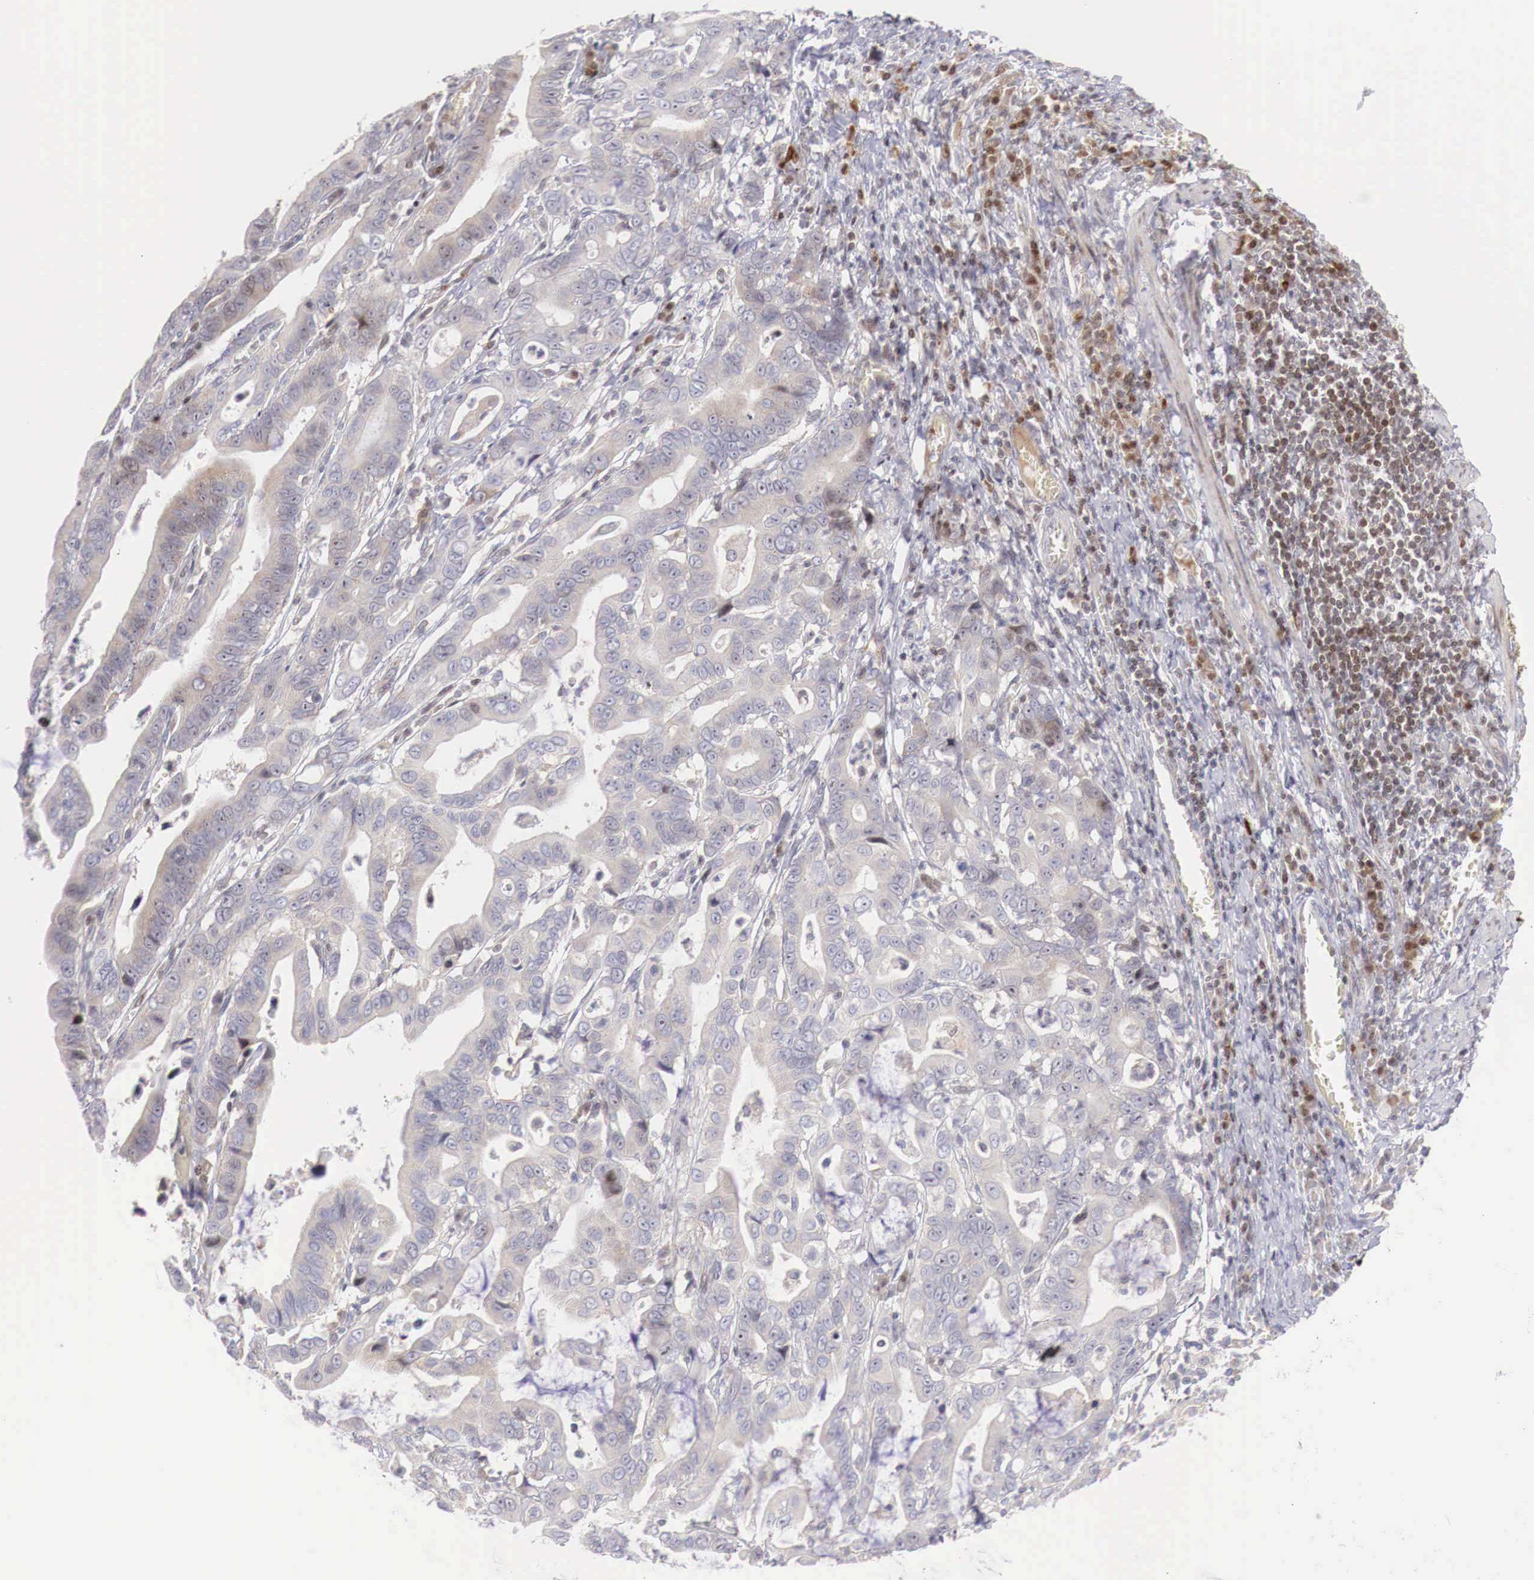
{"staining": {"intensity": "weak", "quantity": "<25%", "location": "cytoplasmic/membranous"}, "tissue": "stomach cancer", "cell_type": "Tumor cells", "image_type": "cancer", "snomed": [{"axis": "morphology", "description": "Adenocarcinoma, NOS"}, {"axis": "topography", "description": "Stomach, upper"}], "caption": "A high-resolution photomicrograph shows IHC staining of stomach cancer (adenocarcinoma), which demonstrates no significant expression in tumor cells. (Stains: DAB (3,3'-diaminobenzidine) immunohistochemistry (IHC) with hematoxylin counter stain, Microscopy: brightfield microscopy at high magnification).", "gene": "CLCN5", "patient": {"sex": "male", "age": 63}}